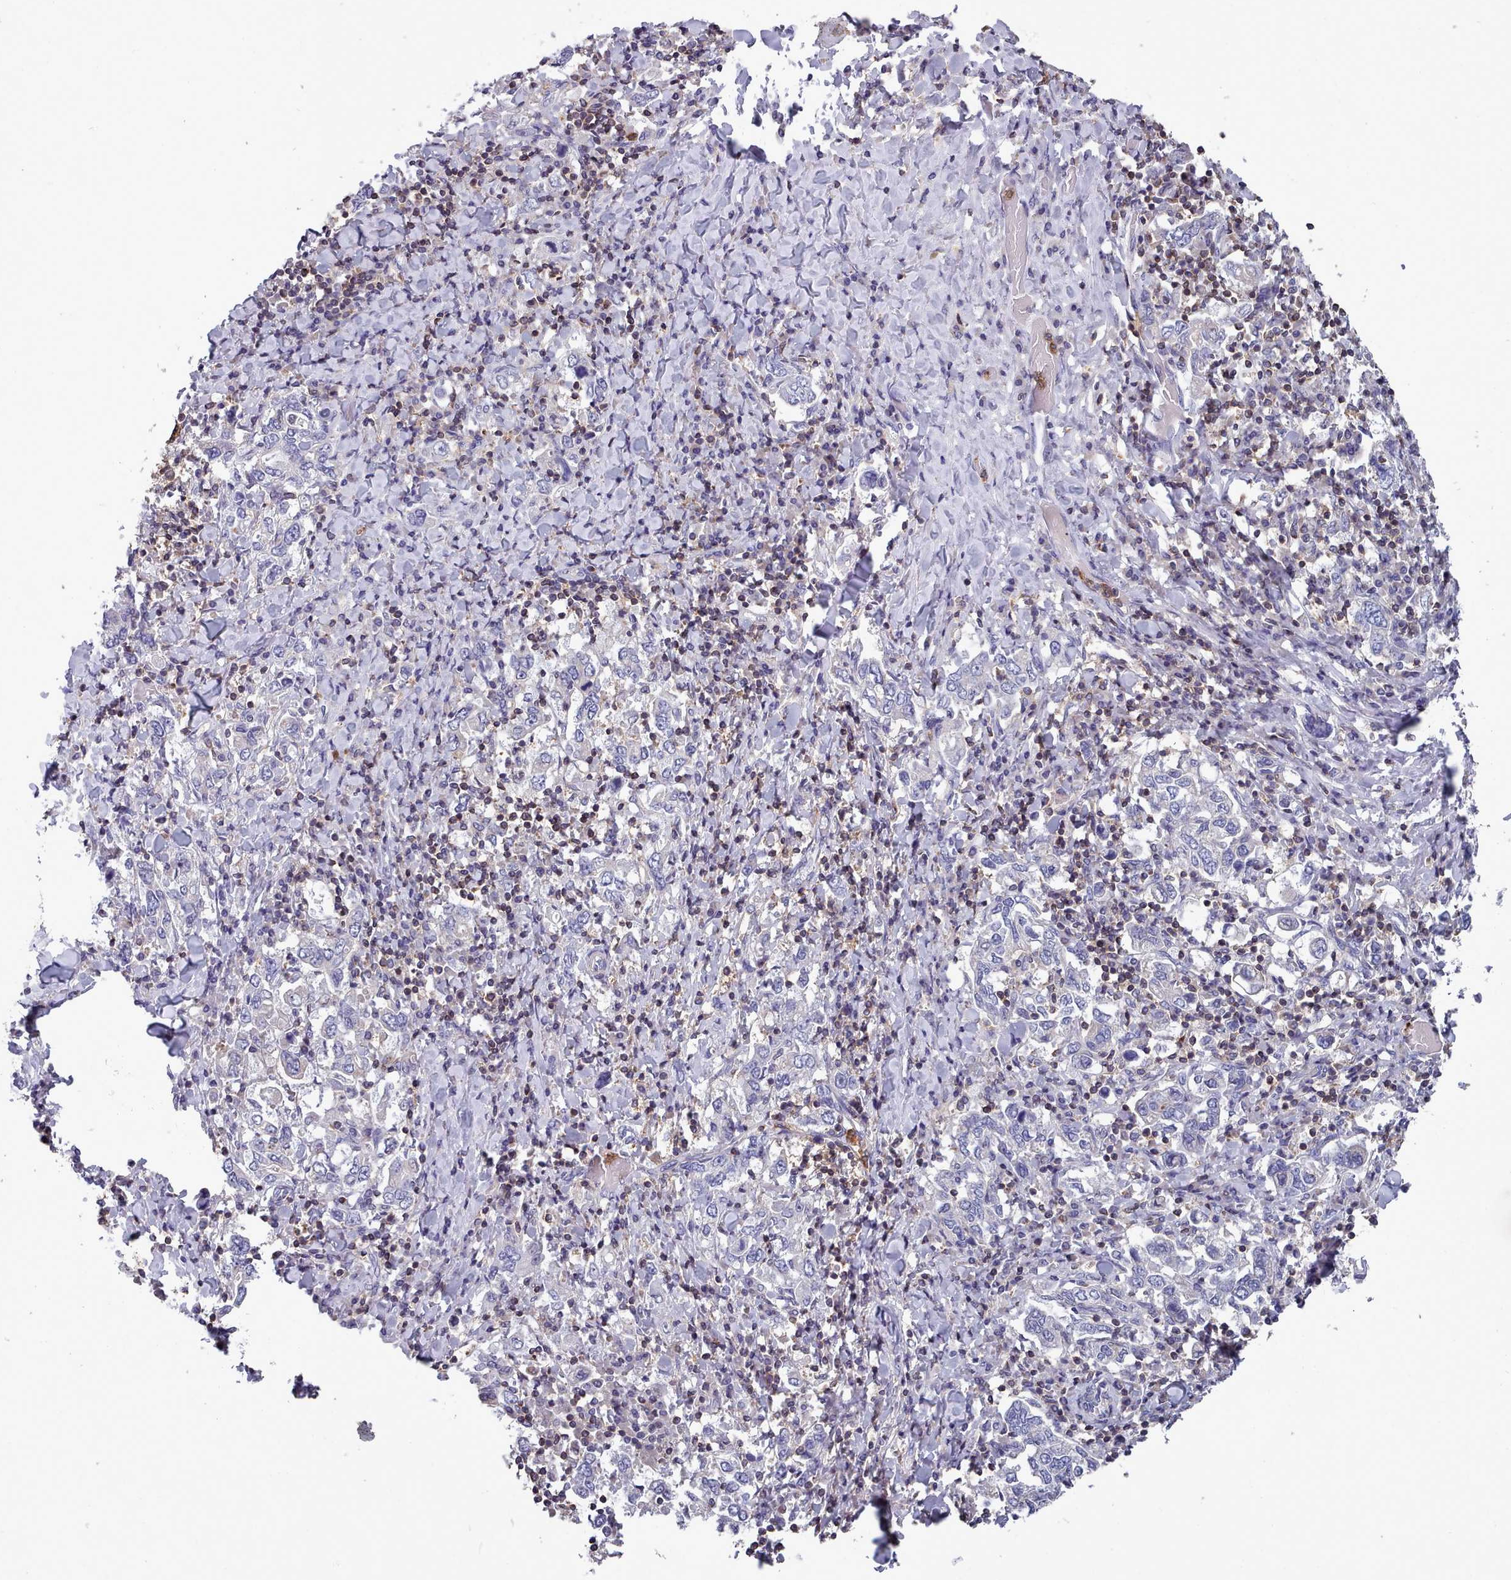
{"staining": {"intensity": "negative", "quantity": "none", "location": "none"}, "tissue": "stomach cancer", "cell_type": "Tumor cells", "image_type": "cancer", "snomed": [{"axis": "morphology", "description": "Adenocarcinoma, NOS"}, {"axis": "topography", "description": "Stomach, upper"}], "caption": "Tumor cells are negative for protein expression in human adenocarcinoma (stomach). The staining was performed using DAB (3,3'-diaminobenzidine) to visualize the protein expression in brown, while the nuclei were stained in blue with hematoxylin (Magnification: 20x).", "gene": "RAC2", "patient": {"sex": "male", "age": 62}}